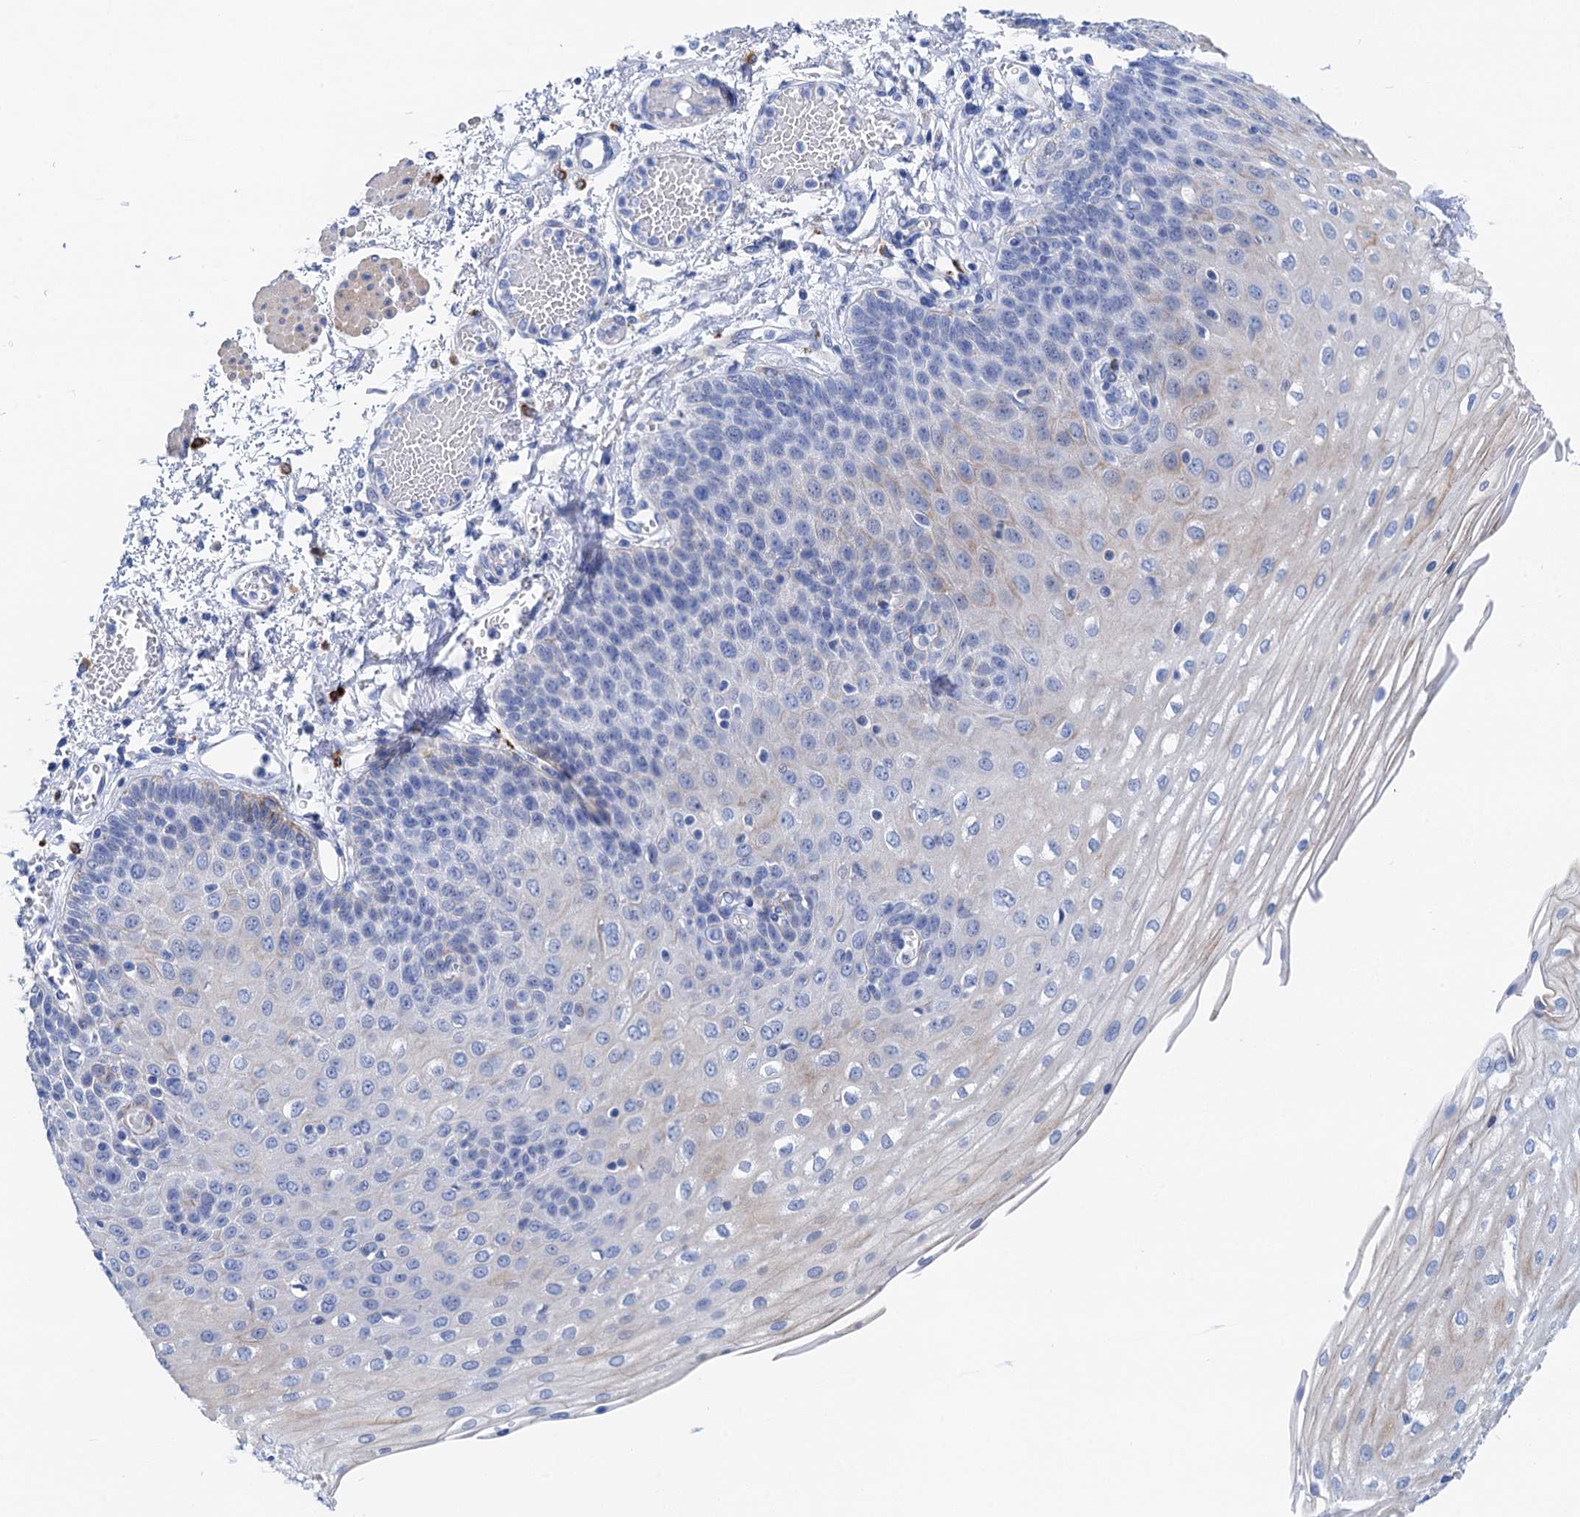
{"staining": {"intensity": "negative", "quantity": "none", "location": "none"}, "tissue": "esophagus", "cell_type": "Squamous epithelial cells", "image_type": "normal", "snomed": [{"axis": "morphology", "description": "Normal tissue, NOS"}, {"axis": "topography", "description": "Esophagus"}], "caption": "Esophagus stained for a protein using IHC displays no positivity squamous epithelial cells.", "gene": "NLRP10", "patient": {"sex": "male", "age": 81}}